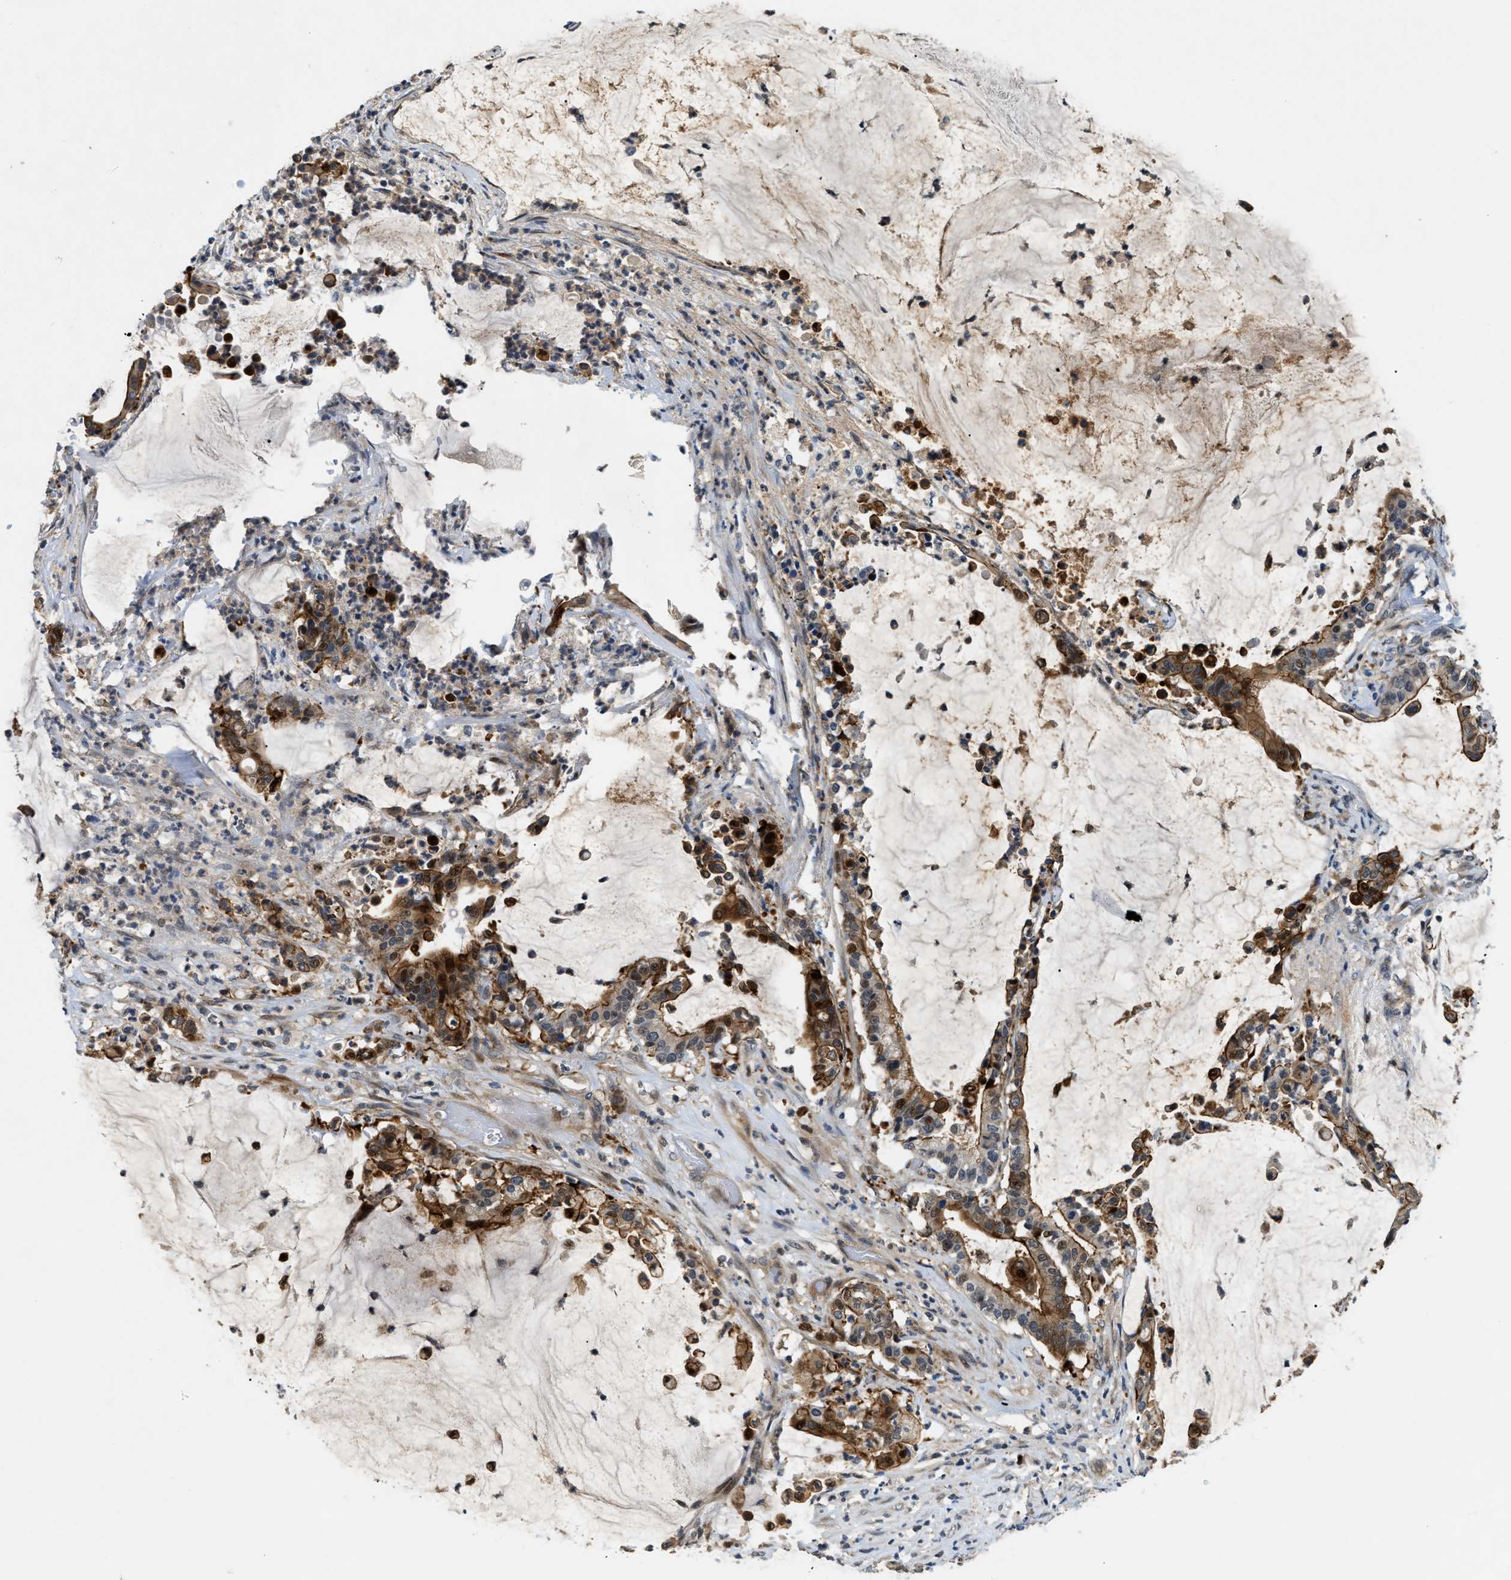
{"staining": {"intensity": "moderate", "quantity": "25%-75%", "location": "cytoplasmic/membranous"}, "tissue": "pancreatic cancer", "cell_type": "Tumor cells", "image_type": "cancer", "snomed": [{"axis": "morphology", "description": "Adenocarcinoma, NOS"}, {"axis": "topography", "description": "Pancreas"}], "caption": "Human pancreatic cancer (adenocarcinoma) stained with a protein marker reveals moderate staining in tumor cells.", "gene": "TRAK2", "patient": {"sex": "male", "age": 41}}